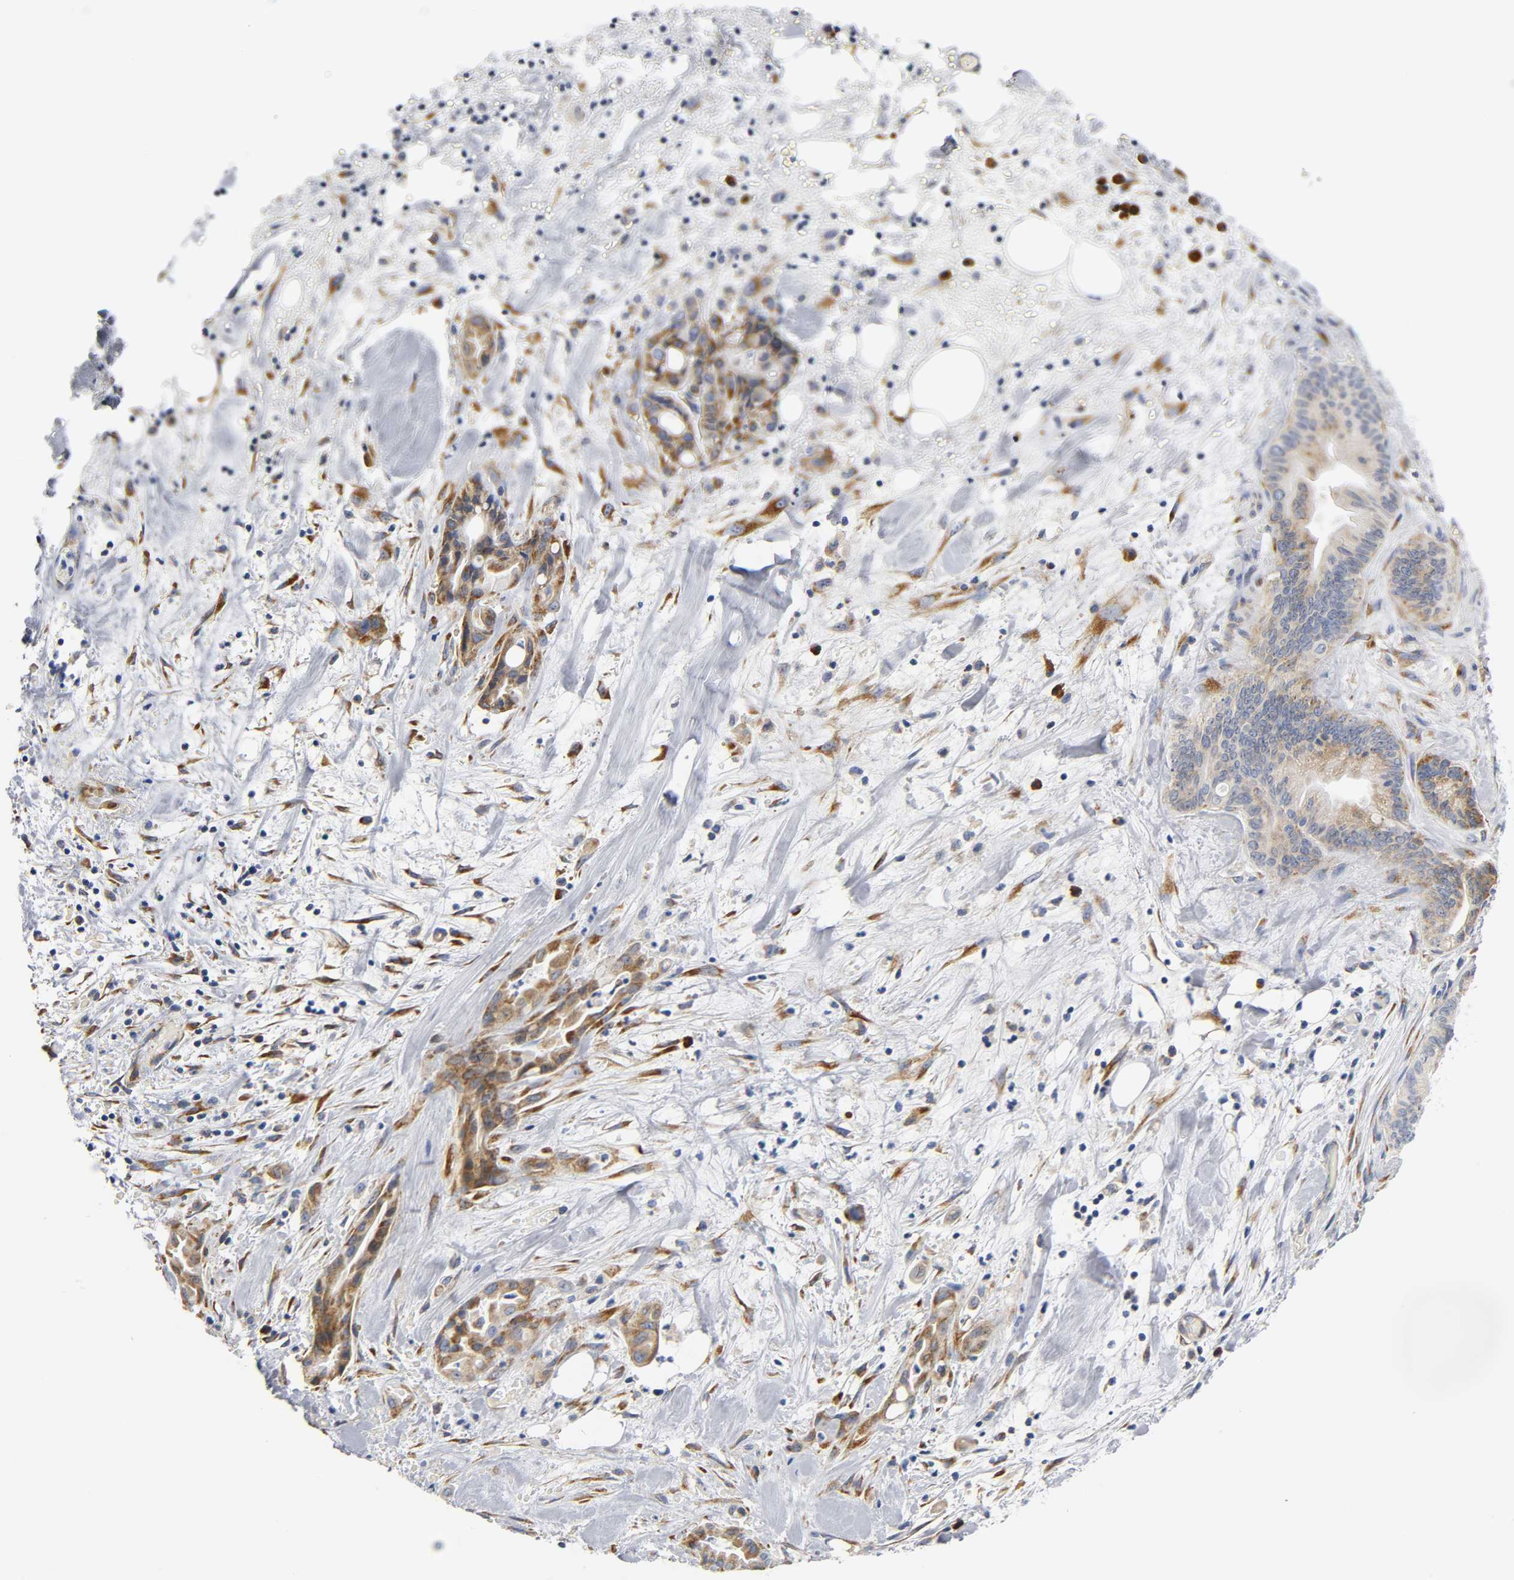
{"staining": {"intensity": "strong", "quantity": ">75%", "location": "cytoplasmic/membranous"}, "tissue": "liver cancer", "cell_type": "Tumor cells", "image_type": "cancer", "snomed": [{"axis": "morphology", "description": "Cholangiocarcinoma"}, {"axis": "topography", "description": "Liver"}], "caption": "Human cholangiocarcinoma (liver) stained with a protein marker exhibits strong staining in tumor cells.", "gene": "REL", "patient": {"sex": "female", "age": 68}}